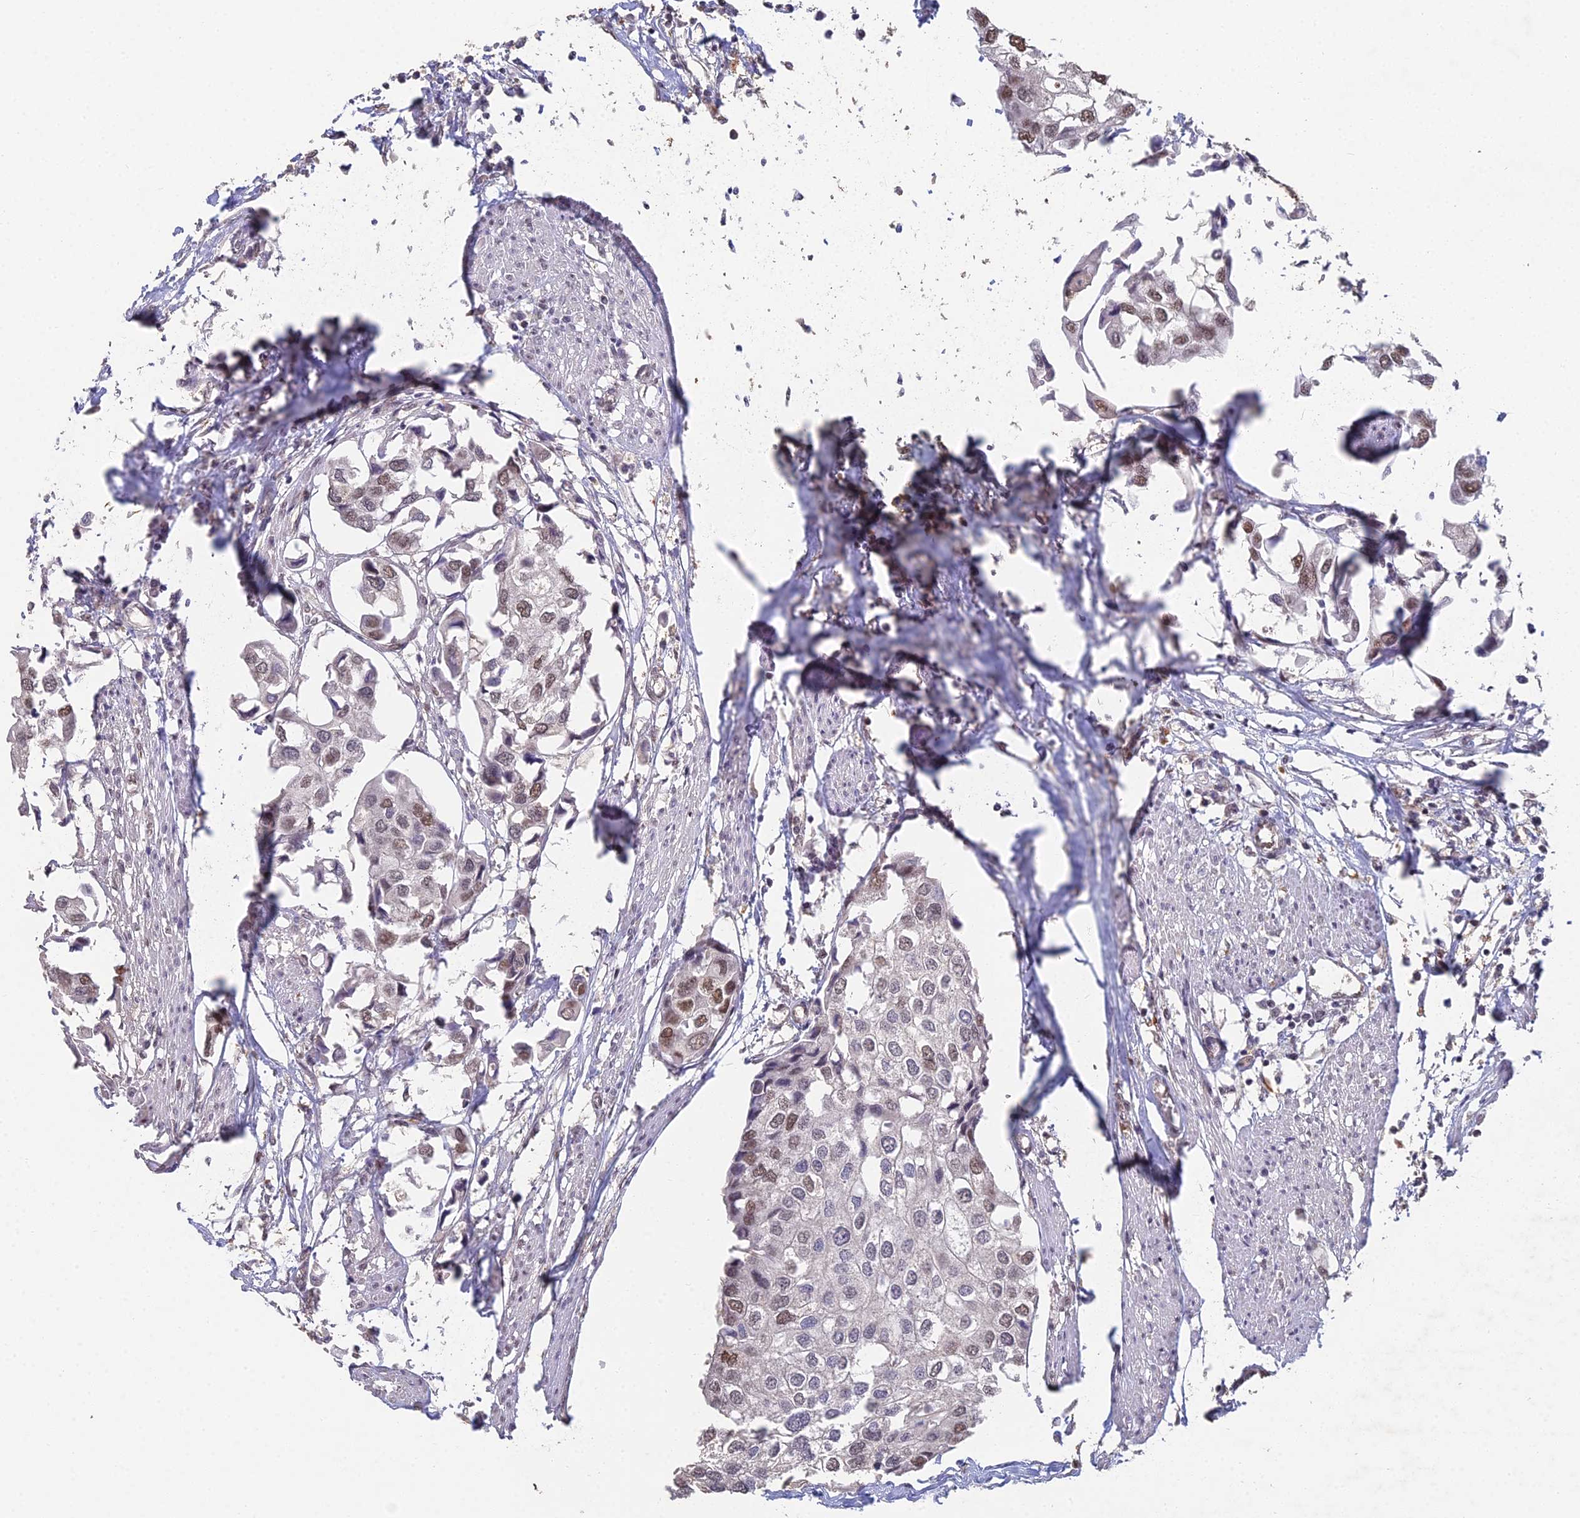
{"staining": {"intensity": "moderate", "quantity": "25%-75%", "location": "nuclear"}, "tissue": "urothelial cancer", "cell_type": "Tumor cells", "image_type": "cancer", "snomed": [{"axis": "morphology", "description": "Urothelial carcinoma, High grade"}, {"axis": "topography", "description": "Urinary bladder"}], "caption": "Protein expression analysis of urothelial cancer demonstrates moderate nuclear expression in approximately 25%-75% of tumor cells.", "gene": "ABHD17A", "patient": {"sex": "male", "age": 64}}